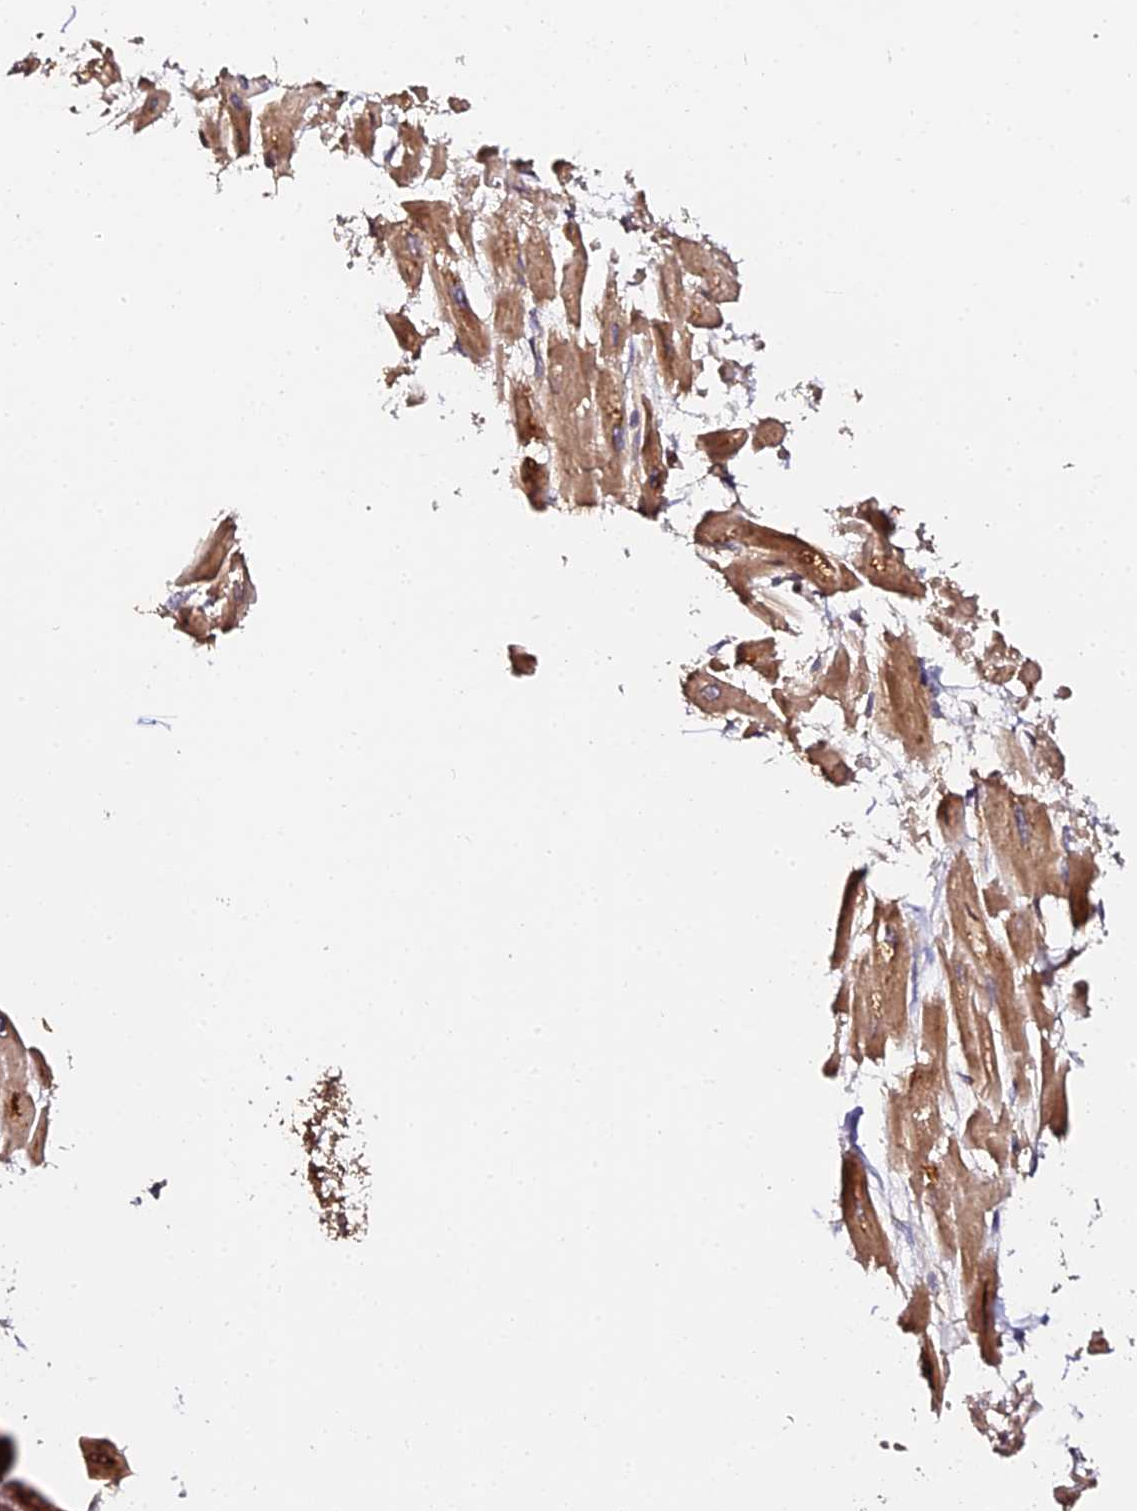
{"staining": {"intensity": "moderate", "quantity": ">75%", "location": "cytoplasmic/membranous"}, "tissue": "heart muscle", "cell_type": "Cardiomyocytes", "image_type": "normal", "snomed": [{"axis": "morphology", "description": "Normal tissue, NOS"}, {"axis": "topography", "description": "Heart"}], "caption": "A high-resolution image shows immunohistochemistry staining of unremarkable heart muscle, which reveals moderate cytoplasmic/membranous staining in approximately >75% of cardiomyocytes. The staining is performed using DAB (3,3'-diaminobenzidine) brown chromogen to label protein expression. The nuclei are counter-stained blue using hematoxylin.", "gene": "TDO2", "patient": {"sex": "male", "age": 54}}